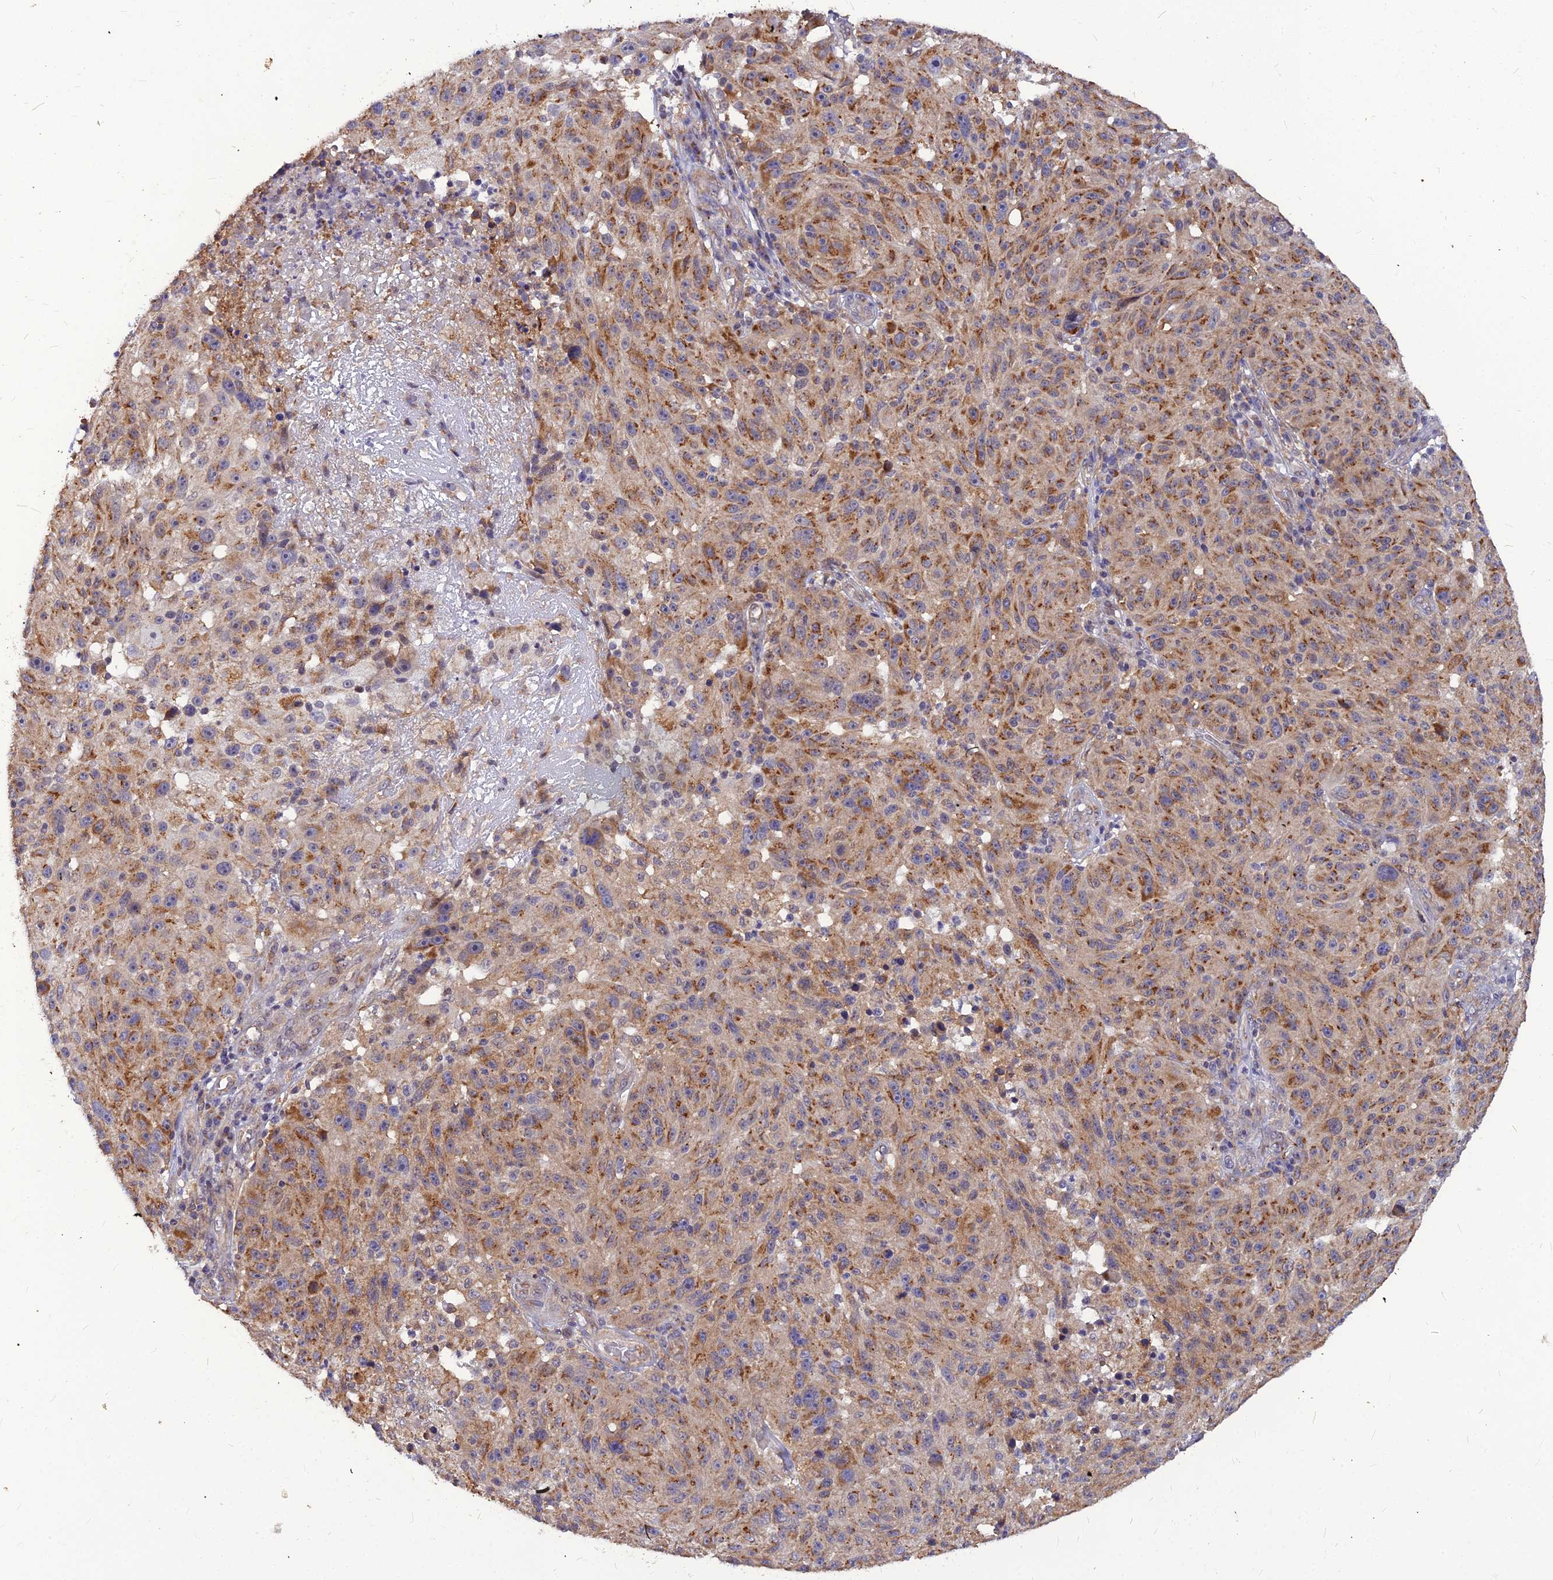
{"staining": {"intensity": "moderate", "quantity": ">75%", "location": "cytoplasmic/membranous"}, "tissue": "melanoma", "cell_type": "Tumor cells", "image_type": "cancer", "snomed": [{"axis": "morphology", "description": "Malignant melanoma, NOS"}, {"axis": "topography", "description": "Skin"}], "caption": "A brown stain shows moderate cytoplasmic/membranous positivity of a protein in human melanoma tumor cells.", "gene": "LEKR1", "patient": {"sex": "male", "age": 53}}